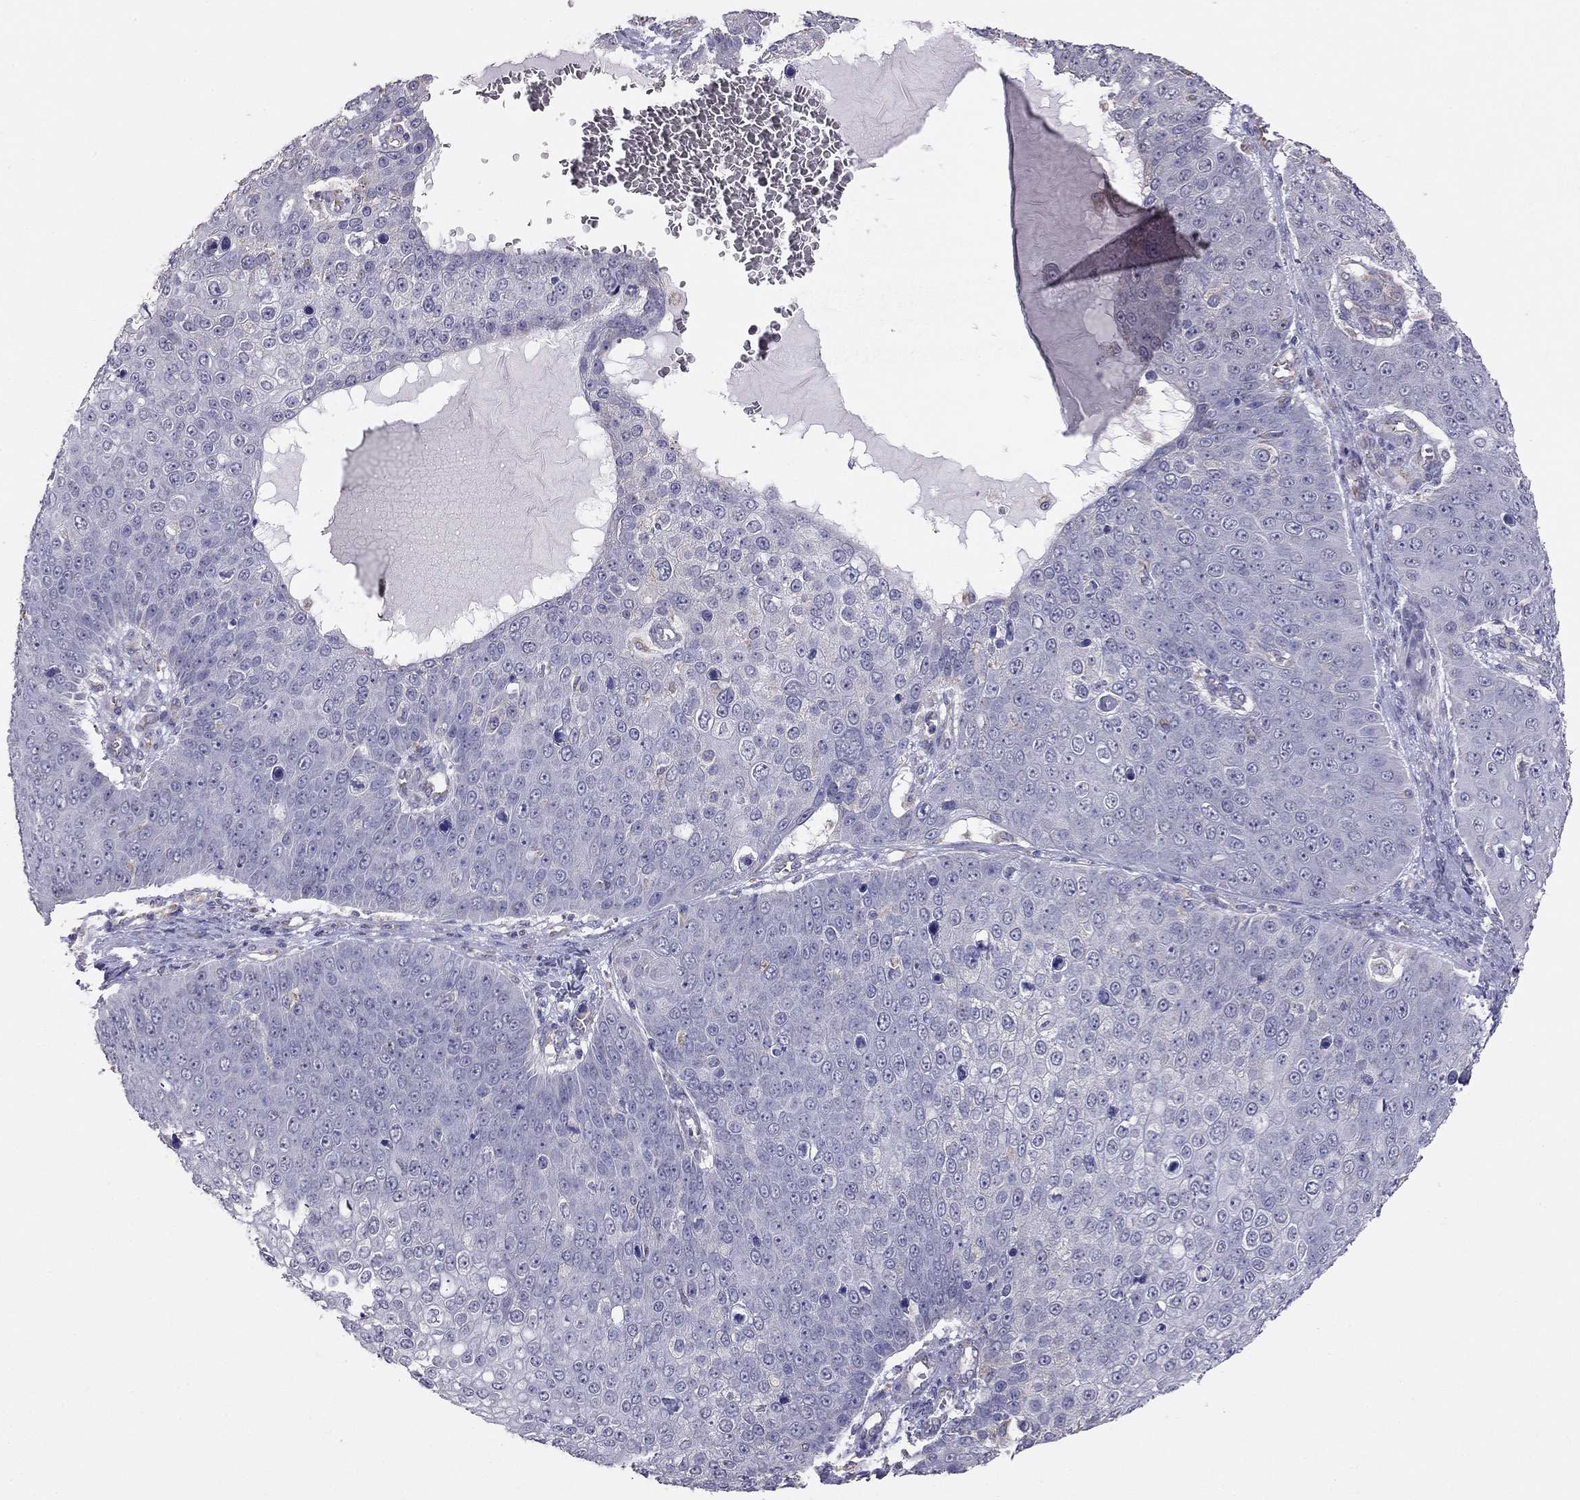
{"staining": {"intensity": "negative", "quantity": "none", "location": "none"}, "tissue": "skin cancer", "cell_type": "Tumor cells", "image_type": "cancer", "snomed": [{"axis": "morphology", "description": "Squamous cell carcinoma, NOS"}, {"axis": "topography", "description": "Skin"}], "caption": "An image of human skin cancer is negative for staining in tumor cells.", "gene": "LRIT3", "patient": {"sex": "male", "age": 71}}